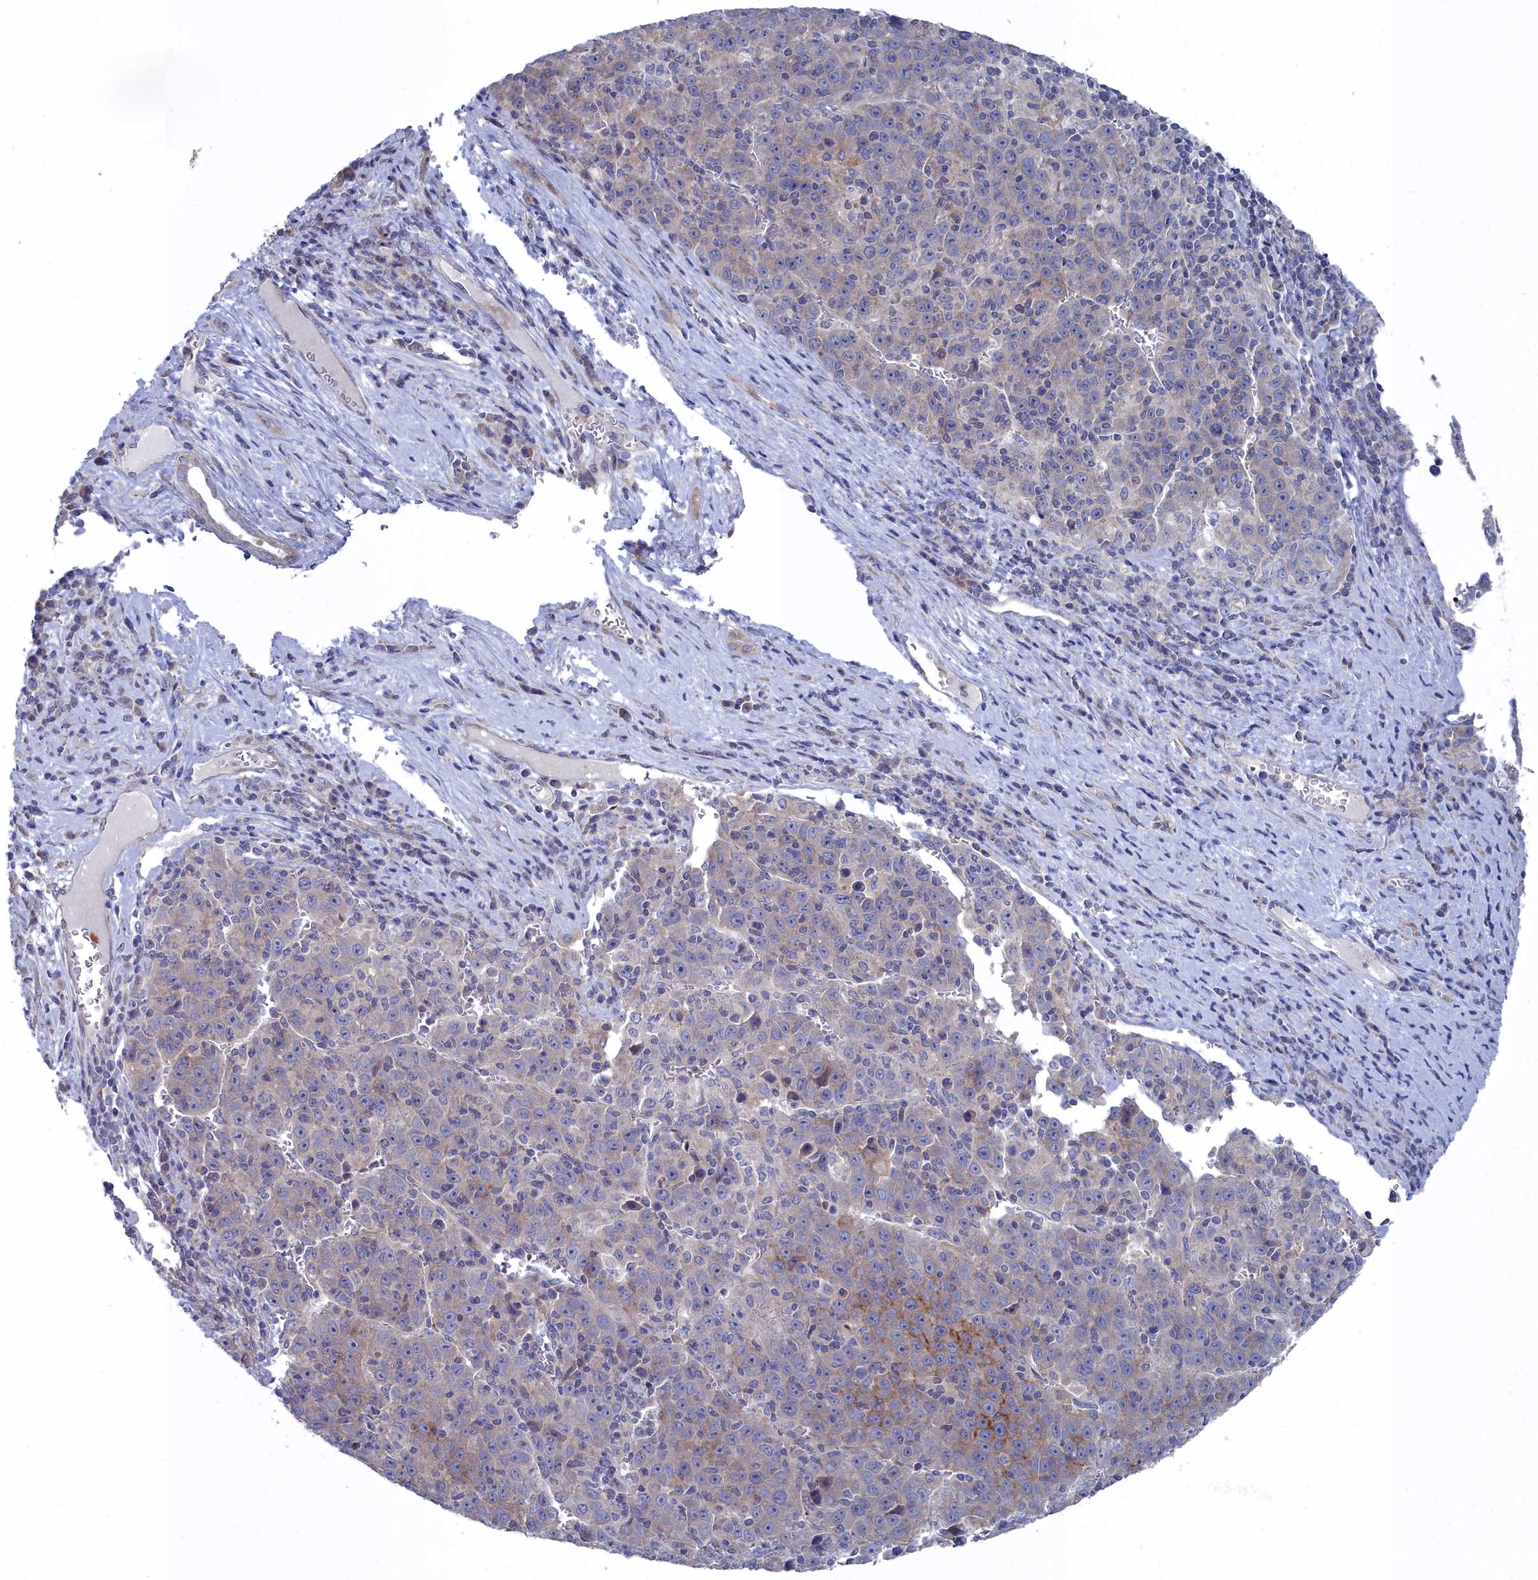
{"staining": {"intensity": "moderate", "quantity": "<25%", "location": "cytoplasmic/membranous"}, "tissue": "liver cancer", "cell_type": "Tumor cells", "image_type": "cancer", "snomed": [{"axis": "morphology", "description": "Carcinoma, Hepatocellular, NOS"}, {"axis": "topography", "description": "Liver"}], "caption": "Immunohistochemistry (IHC) of hepatocellular carcinoma (liver) displays low levels of moderate cytoplasmic/membranous staining in approximately <25% of tumor cells. The staining was performed using DAB (3,3'-diaminobenzidine), with brown indicating positive protein expression. Nuclei are stained blue with hematoxylin.", "gene": "CCDC149", "patient": {"sex": "female", "age": 53}}